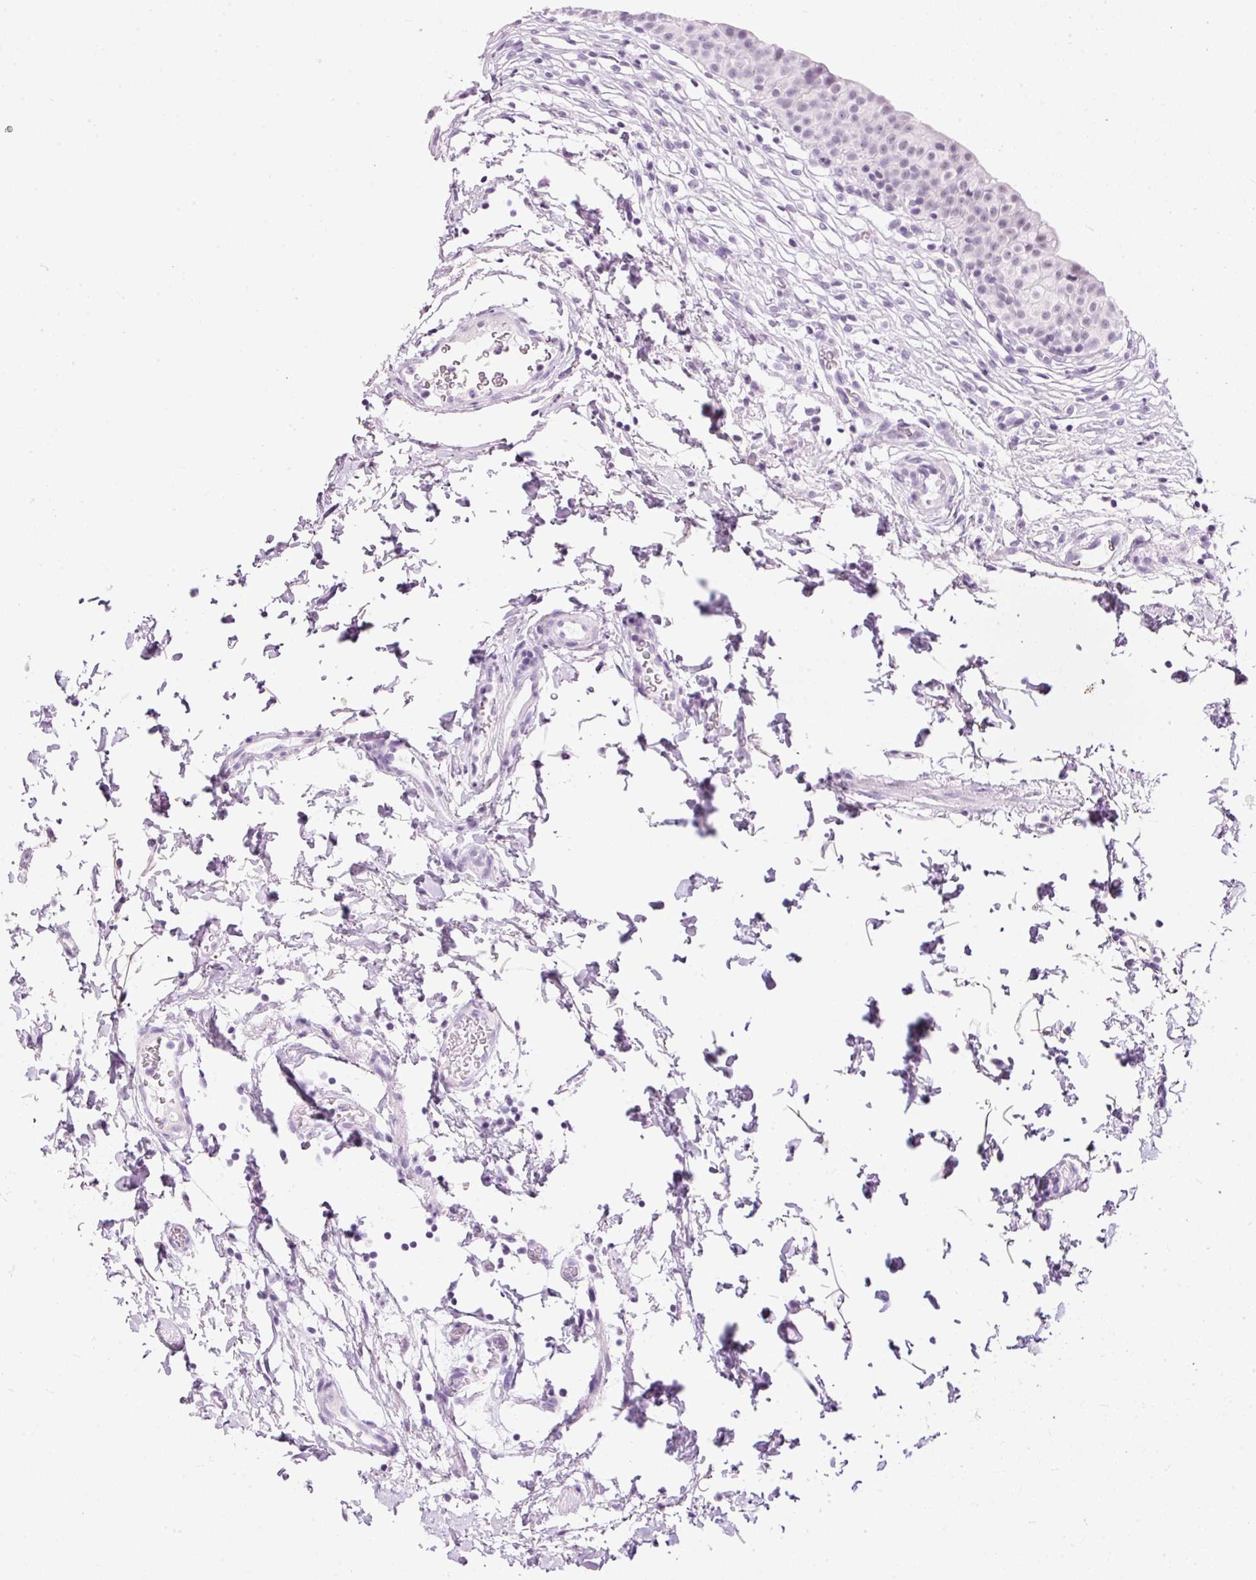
{"staining": {"intensity": "moderate", "quantity": "<25%", "location": "cytoplasmic/membranous"}, "tissue": "urinary bladder", "cell_type": "Urothelial cells", "image_type": "normal", "snomed": [{"axis": "morphology", "description": "Normal tissue, NOS"}, {"axis": "topography", "description": "Urinary bladder"}, {"axis": "topography", "description": "Peripheral nerve tissue"}], "caption": "A low amount of moderate cytoplasmic/membranous expression is appreciated in approximately <25% of urothelial cells in unremarkable urinary bladder.", "gene": "PRPF38B", "patient": {"sex": "male", "age": 55}}